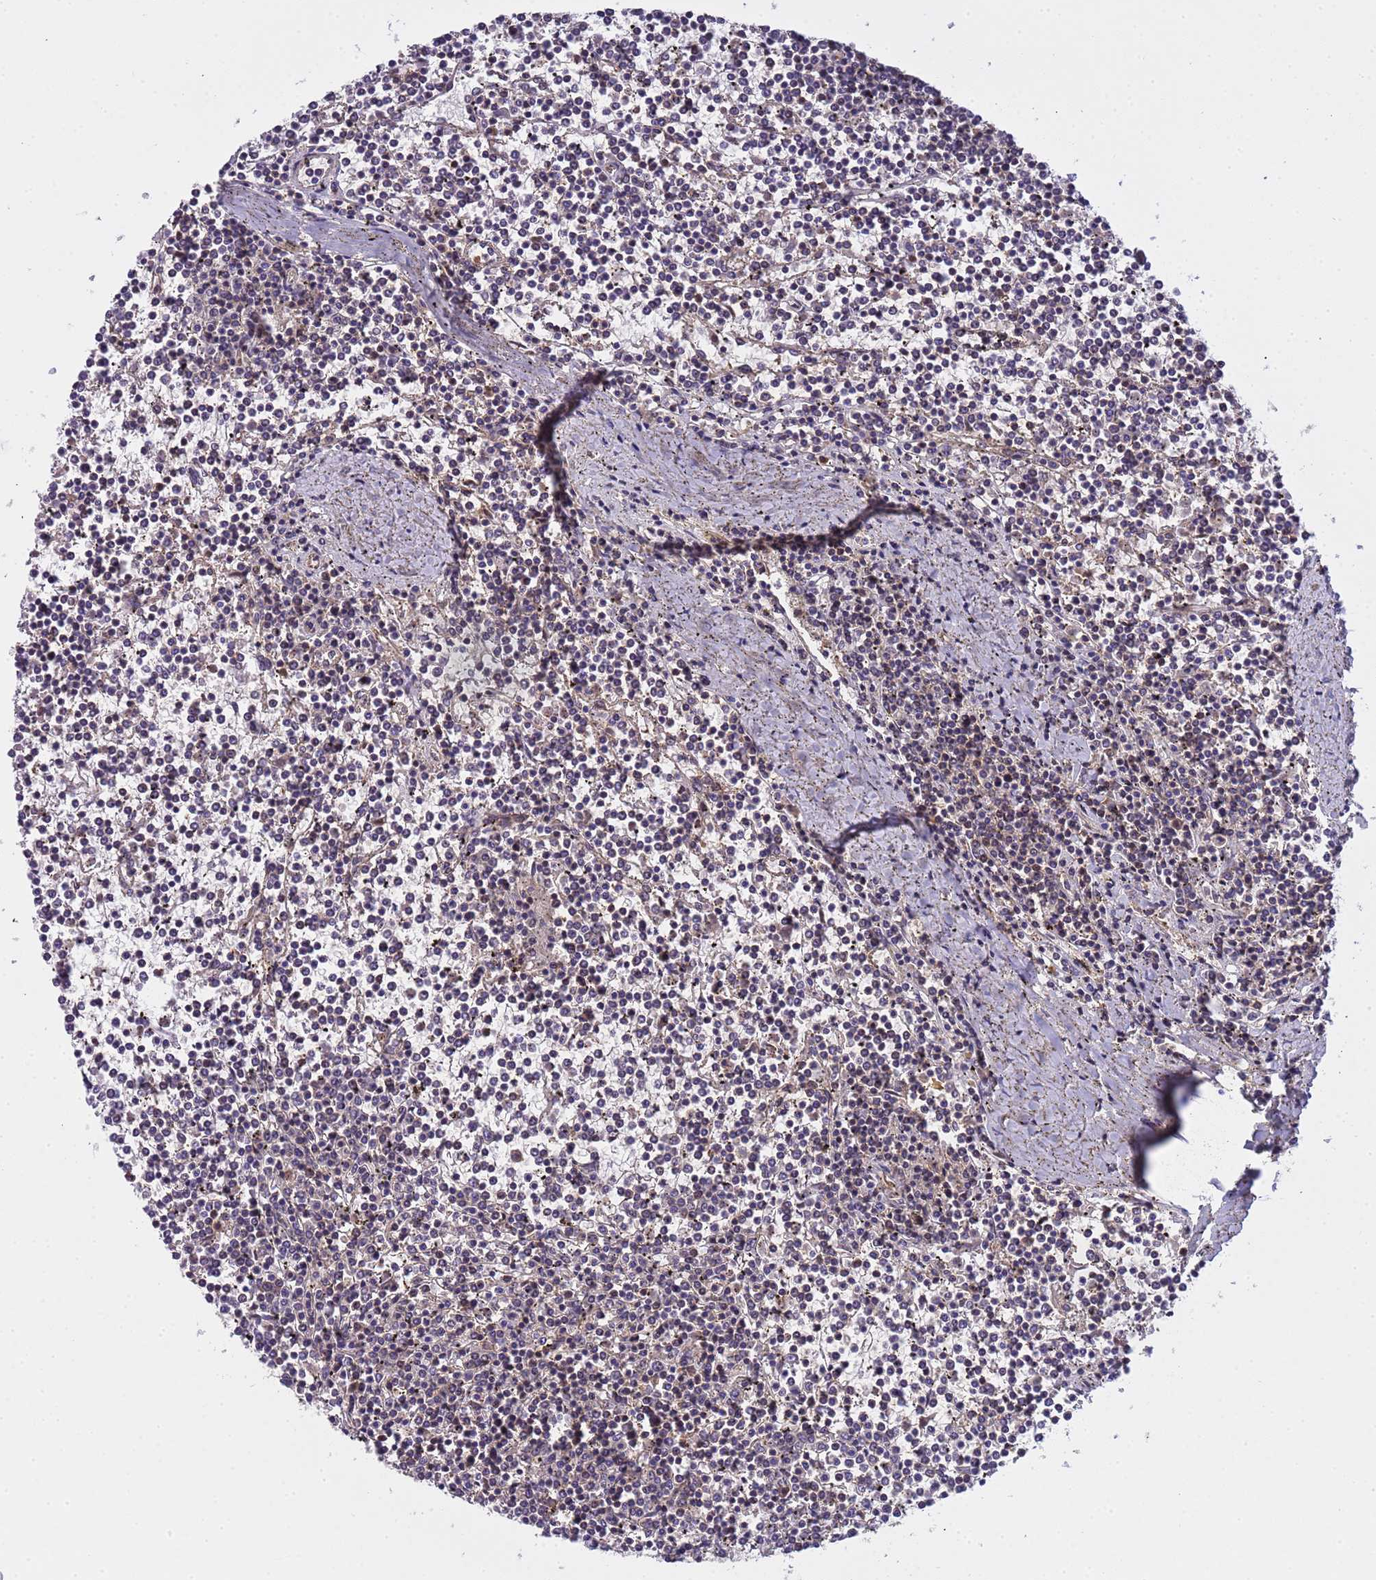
{"staining": {"intensity": "negative", "quantity": "none", "location": "none"}, "tissue": "lymphoma", "cell_type": "Tumor cells", "image_type": "cancer", "snomed": [{"axis": "morphology", "description": "Malignant lymphoma, non-Hodgkin's type, Low grade"}, {"axis": "topography", "description": "Spleen"}], "caption": "Lymphoma stained for a protein using IHC displays no expression tumor cells.", "gene": "EMC2", "patient": {"sex": "female", "age": 19}}